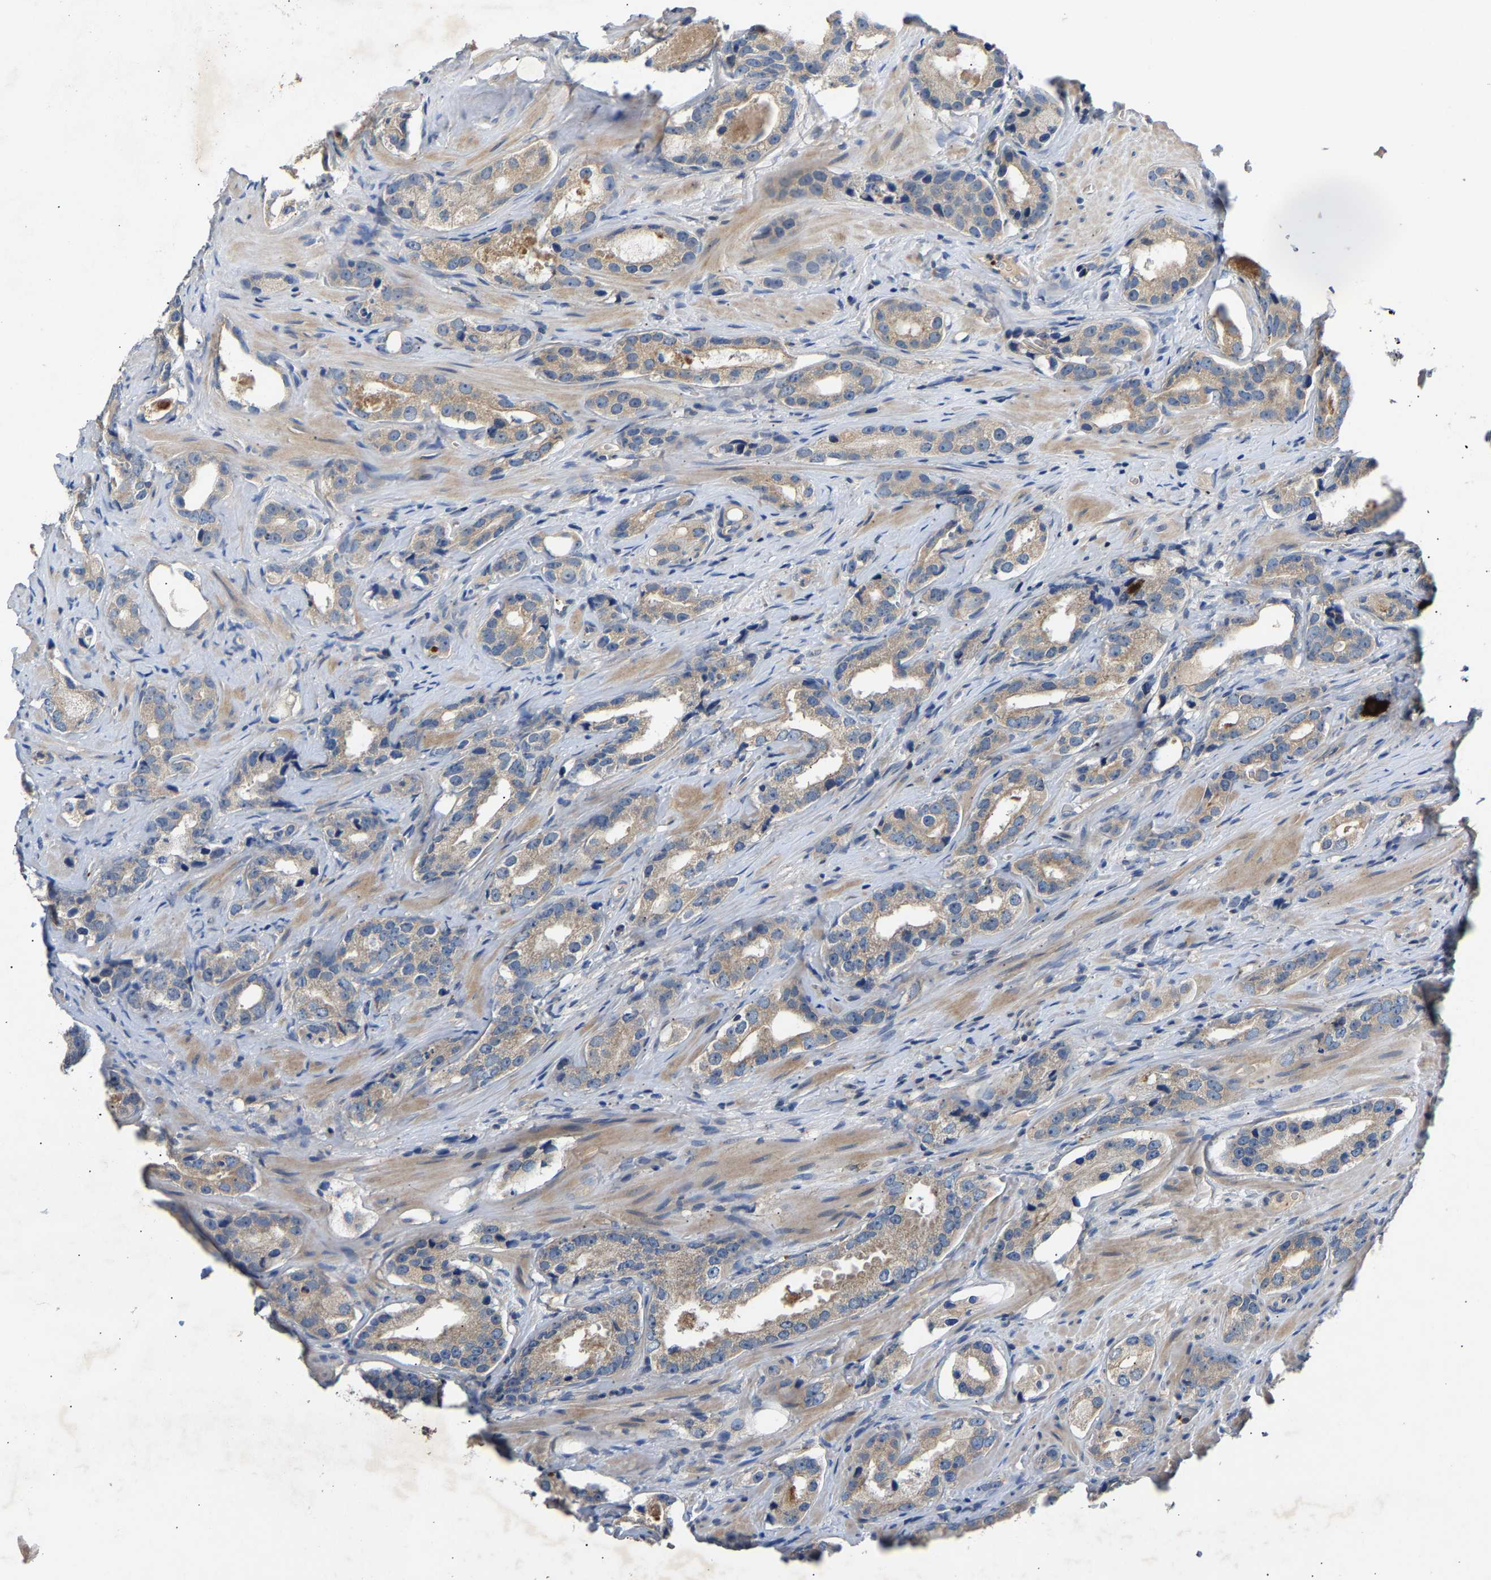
{"staining": {"intensity": "weak", "quantity": ">75%", "location": "cytoplasmic/membranous"}, "tissue": "prostate cancer", "cell_type": "Tumor cells", "image_type": "cancer", "snomed": [{"axis": "morphology", "description": "Adenocarcinoma, High grade"}, {"axis": "topography", "description": "Prostate"}], "caption": "Protein staining by immunohistochemistry reveals weak cytoplasmic/membranous staining in about >75% of tumor cells in prostate cancer. (IHC, brightfield microscopy, high magnification).", "gene": "CCDC171", "patient": {"sex": "male", "age": 63}}